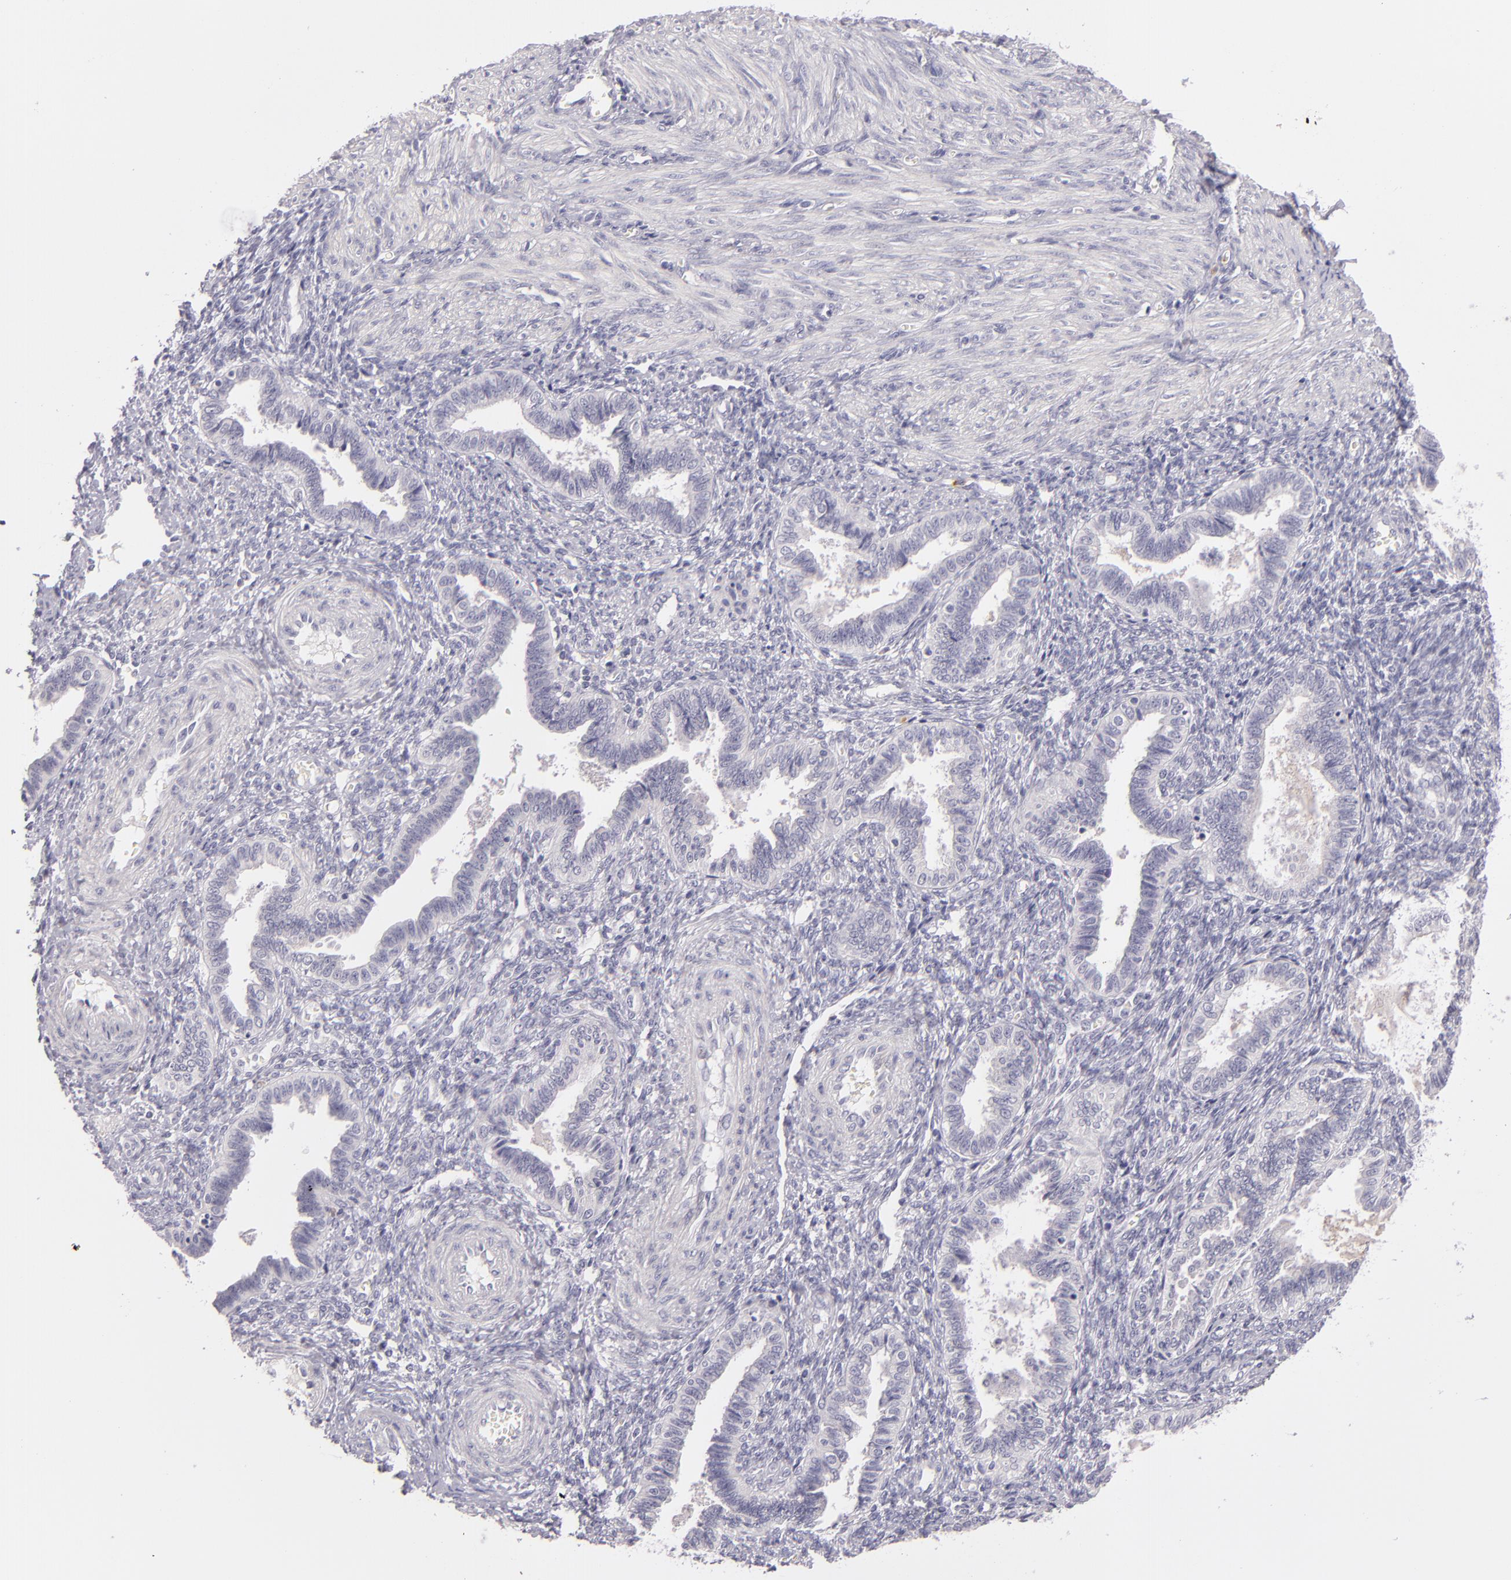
{"staining": {"intensity": "negative", "quantity": "none", "location": "none"}, "tissue": "endometrium", "cell_type": "Cells in endometrial stroma", "image_type": "normal", "snomed": [{"axis": "morphology", "description": "Normal tissue, NOS"}, {"axis": "topography", "description": "Endometrium"}], "caption": "Immunohistochemistry (IHC) histopathology image of unremarkable human endometrium stained for a protein (brown), which shows no positivity in cells in endometrial stroma. (Stains: DAB immunohistochemistry with hematoxylin counter stain, Microscopy: brightfield microscopy at high magnification).", "gene": "FAM181A", "patient": {"sex": "female", "age": 36}}